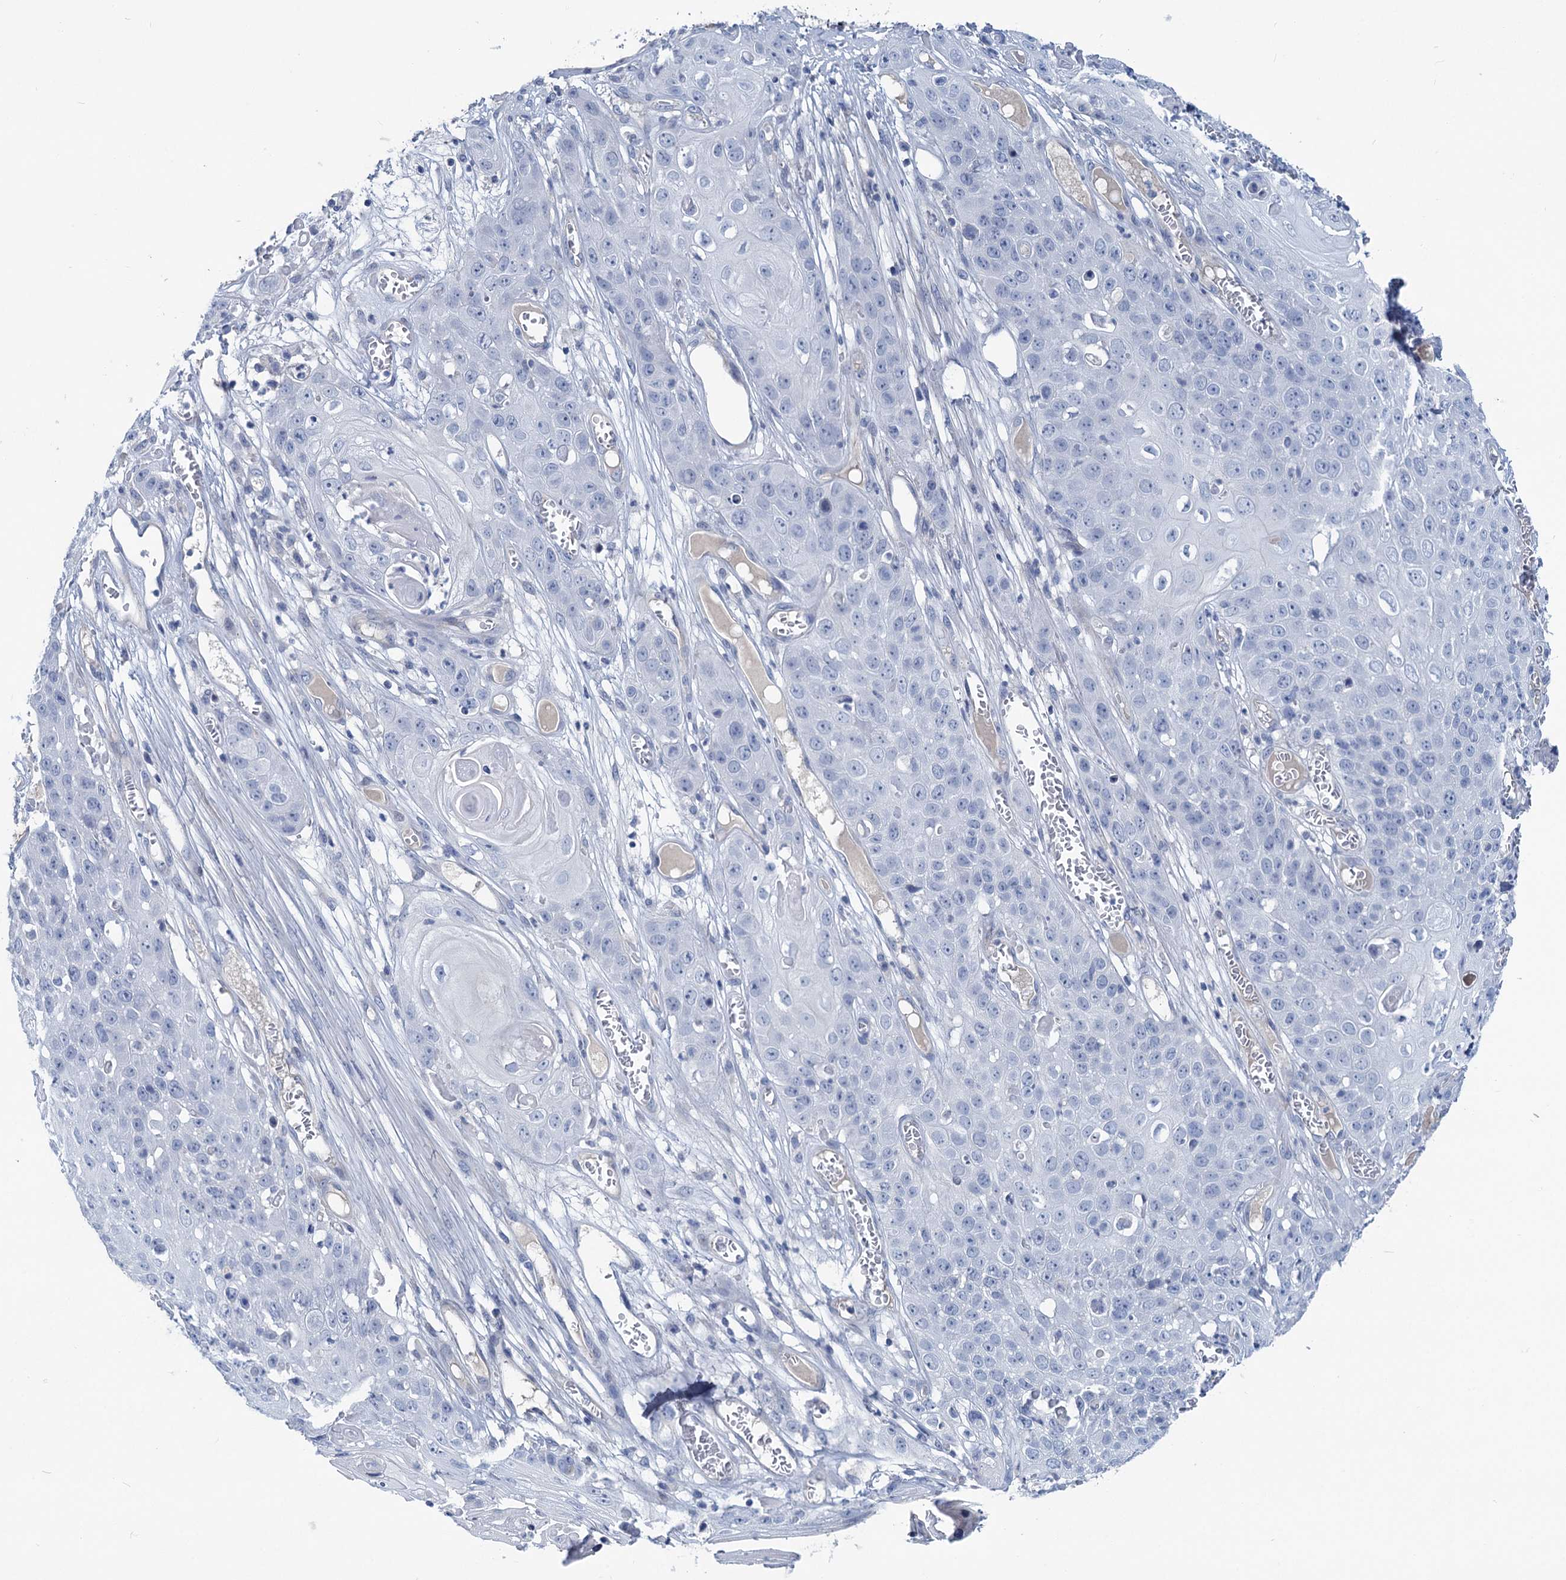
{"staining": {"intensity": "negative", "quantity": "none", "location": "none"}, "tissue": "skin cancer", "cell_type": "Tumor cells", "image_type": "cancer", "snomed": [{"axis": "morphology", "description": "Squamous cell carcinoma, NOS"}, {"axis": "topography", "description": "Skin"}], "caption": "Micrograph shows no protein staining in tumor cells of skin cancer (squamous cell carcinoma) tissue.", "gene": "CHDH", "patient": {"sex": "male", "age": 55}}